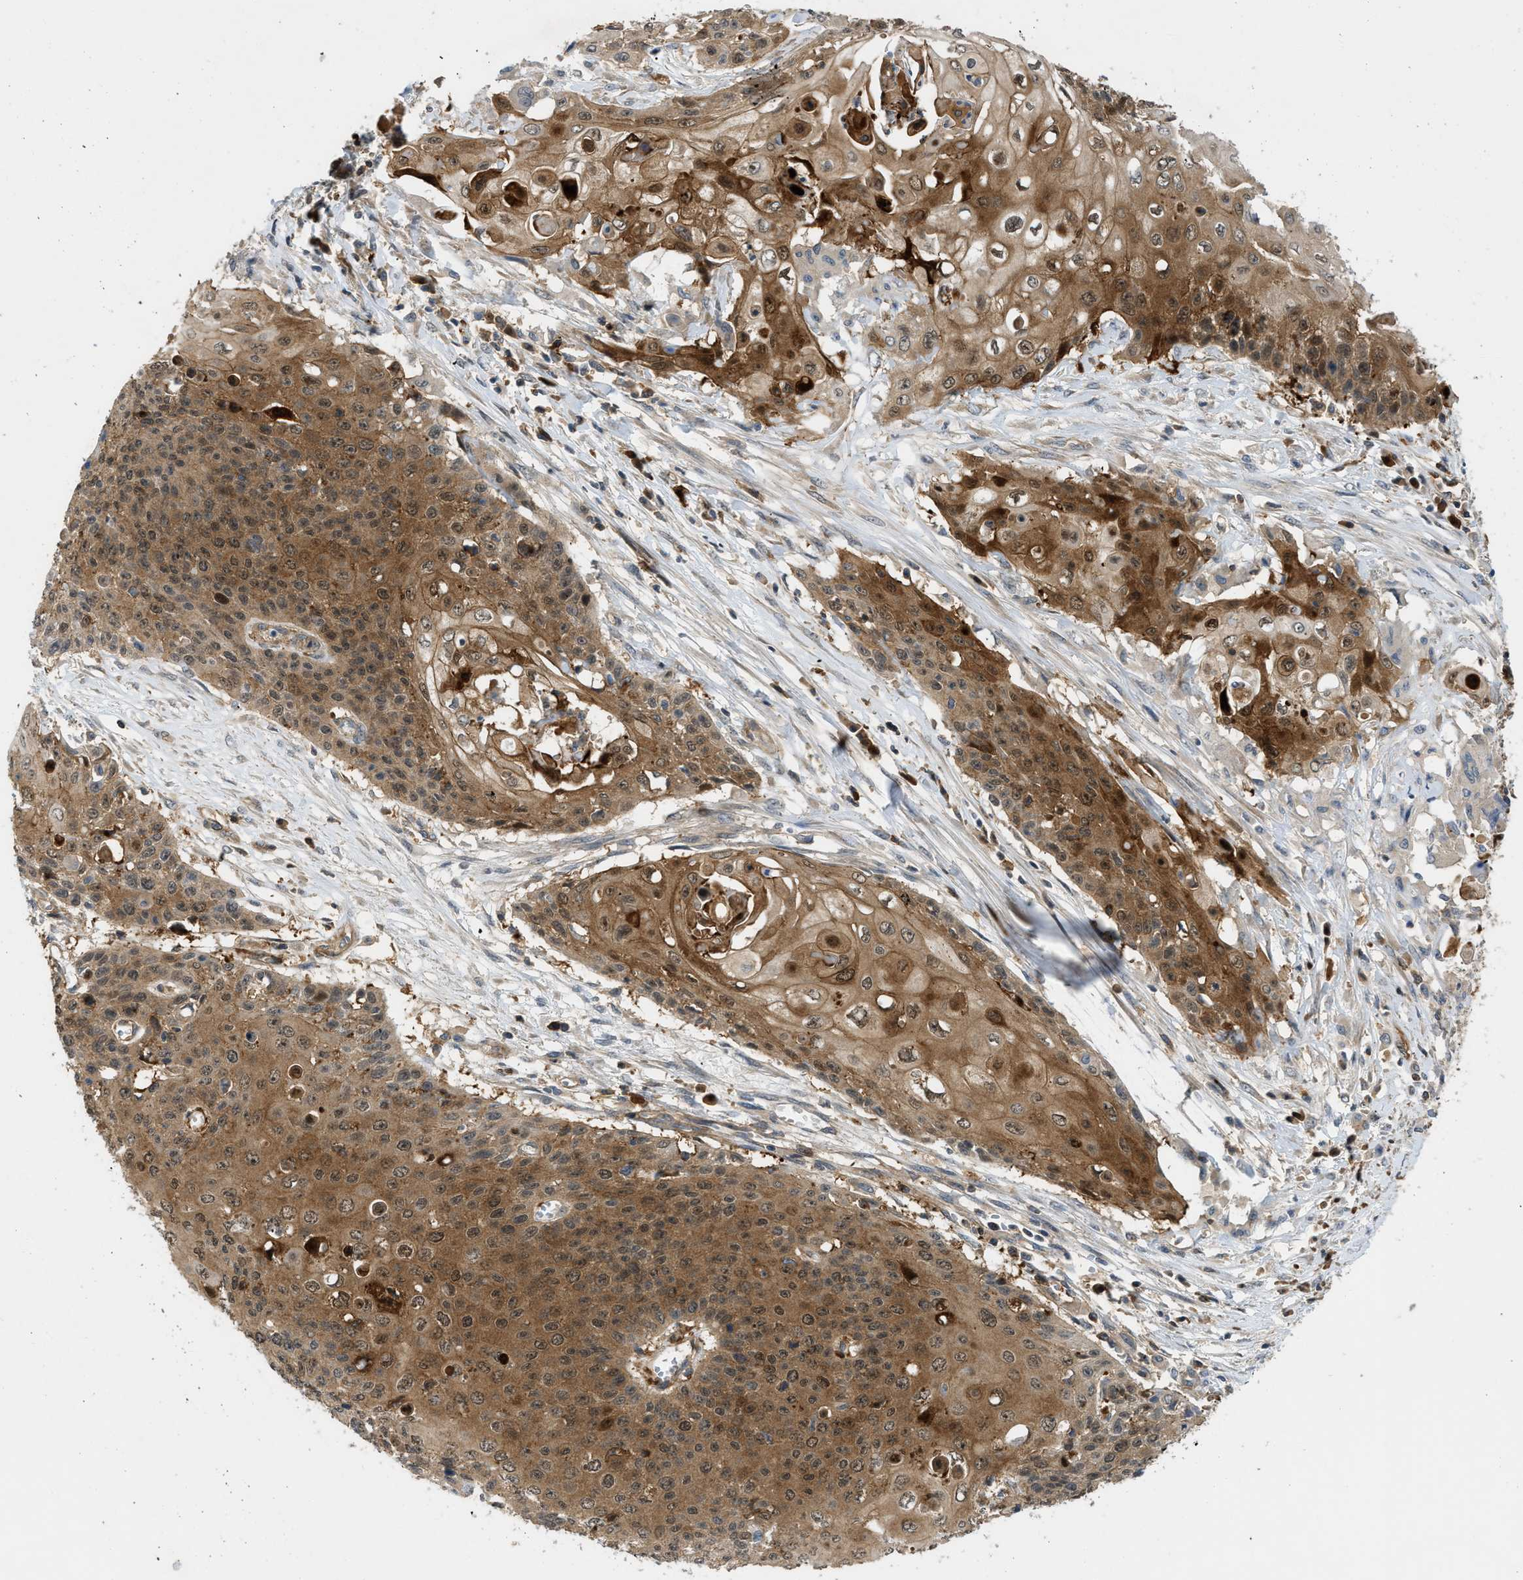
{"staining": {"intensity": "moderate", "quantity": ">75%", "location": "cytoplasmic/membranous,nuclear"}, "tissue": "cervical cancer", "cell_type": "Tumor cells", "image_type": "cancer", "snomed": [{"axis": "morphology", "description": "Squamous cell carcinoma, NOS"}, {"axis": "topography", "description": "Cervix"}], "caption": "Immunohistochemistry image of human cervical cancer (squamous cell carcinoma) stained for a protein (brown), which shows medium levels of moderate cytoplasmic/membranous and nuclear expression in approximately >75% of tumor cells.", "gene": "TRAK2", "patient": {"sex": "female", "age": 39}}